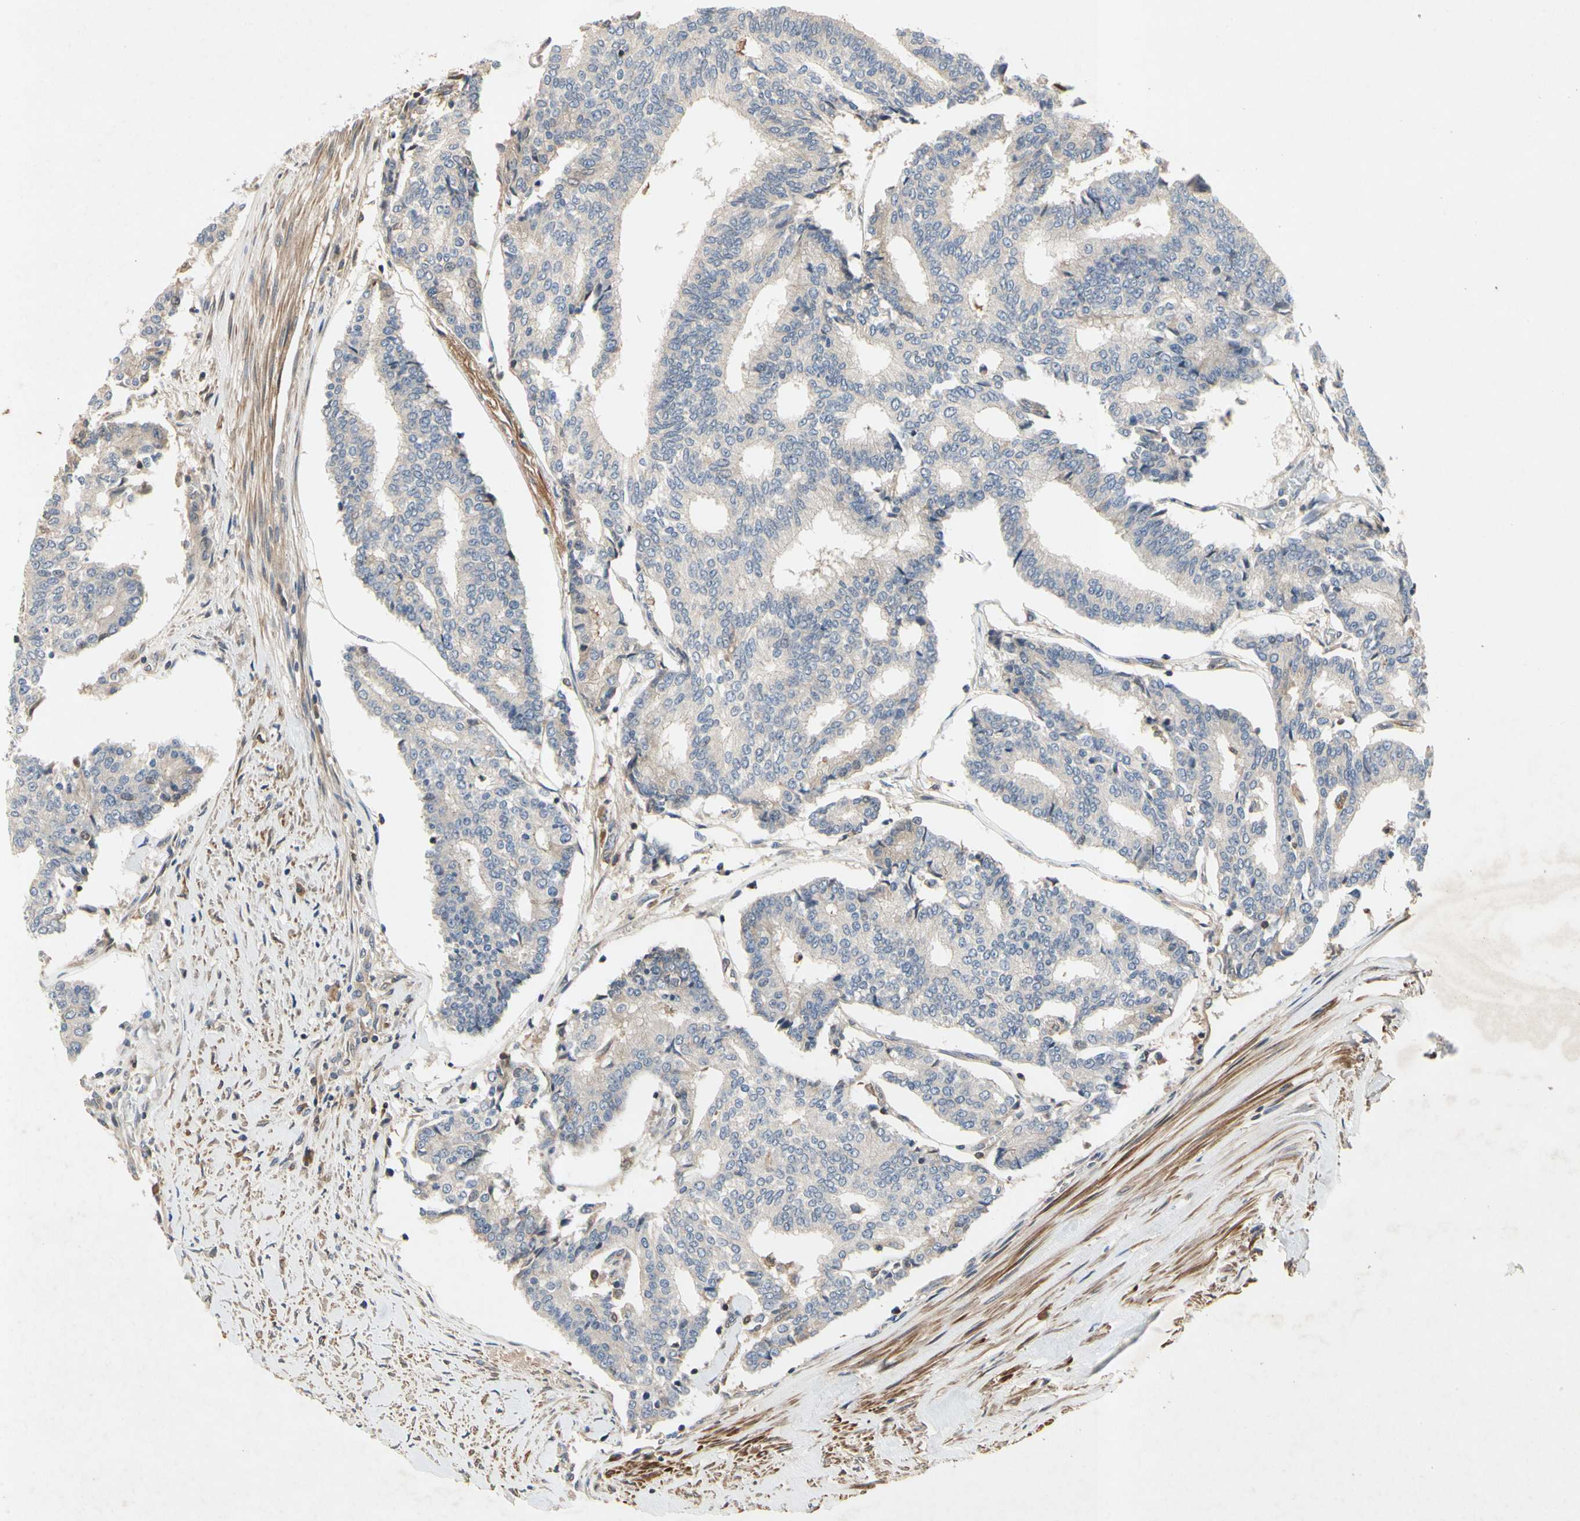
{"staining": {"intensity": "negative", "quantity": "none", "location": "none"}, "tissue": "prostate cancer", "cell_type": "Tumor cells", "image_type": "cancer", "snomed": [{"axis": "morphology", "description": "Adenocarcinoma, High grade"}, {"axis": "topography", "description": "Prostate"}], "caption": "High-grade adenocarcinoma (prostate) was stained to show a protein in brown. There is no significant positivity in tumor cells.", "gene": "CRTAC1", "patient": {"sex": "male", "age": 55}}